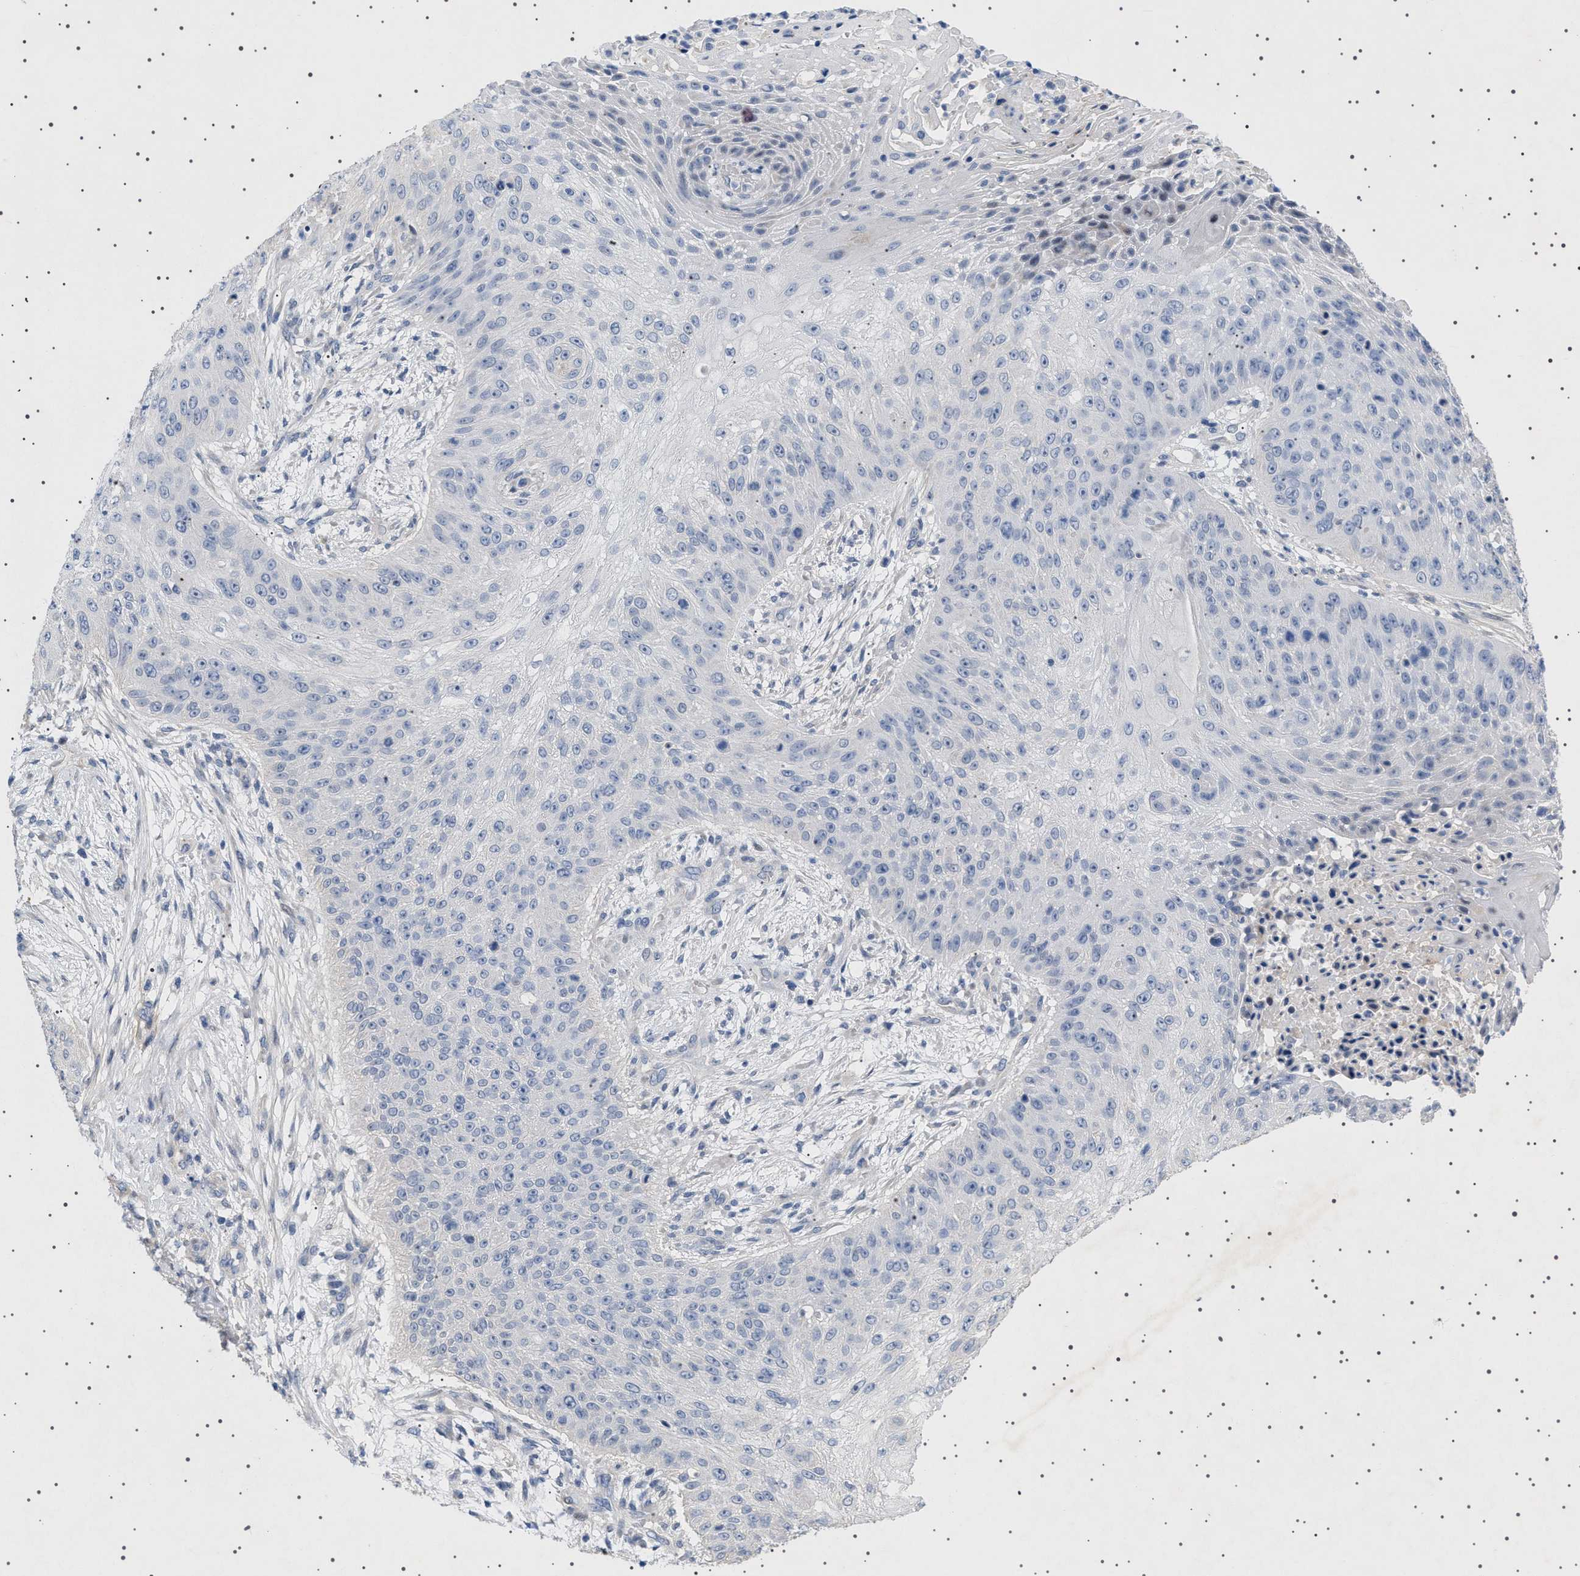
{"staining": {"intensity": "negative", "quantity": "none", "location": "none"}, "tissue": "skin cancer", "cell_type": "Tumor cells", "image_type": "cancer", "snomed": [{"axis": "morphology", "description": "Squamous cell carcinoma, NOS"}, {"axis": "topography", "description": "Skin"}], "caption": "This is an immunohistochemistry (IHC) image of skin cancer (squamous cell carcinoma). There is no positivity in tumor cells.", "gene": "HTR1A", "patient": {"sex": "female", "age": 80}}